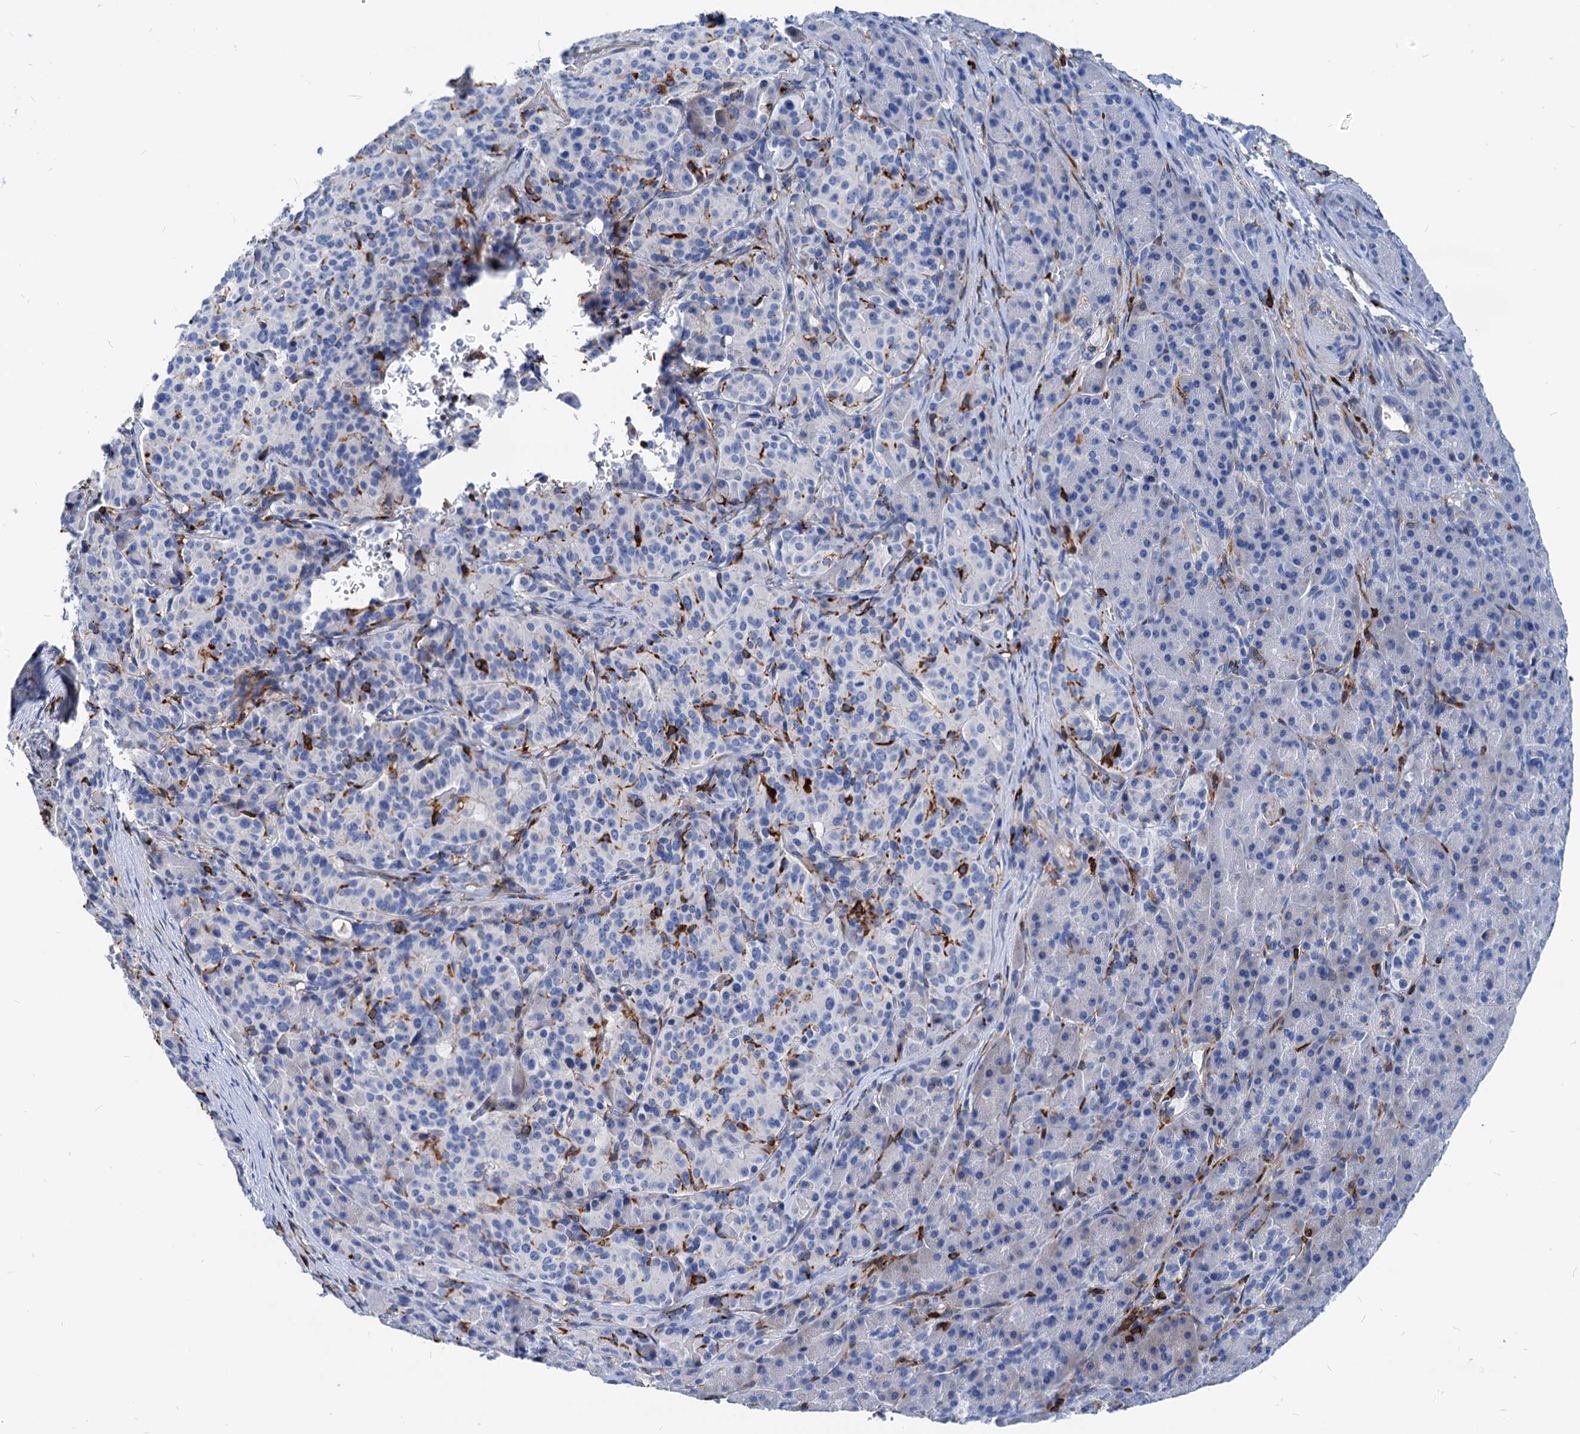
{"staining": {"intensity": "negative", "quantity": "none", "location": "none"}, "tissue": "pancreatic cancer", "cell_type": "Tumor cells", "image_type": "cancer", "snomed": [{"axis": "morphology", "description": "Adenocarcinoma, NOS"}, {"axis": "topography", "description": "Pancreas"}], "caption": "DAB (3,3'-diaminobenzidine) immunohistochemical staining of human pancreatic adenocarcinoma shows no significant expression in tumor cells.", "gene": "LCP2", "patient": {"sex": "female", "age": 74}}